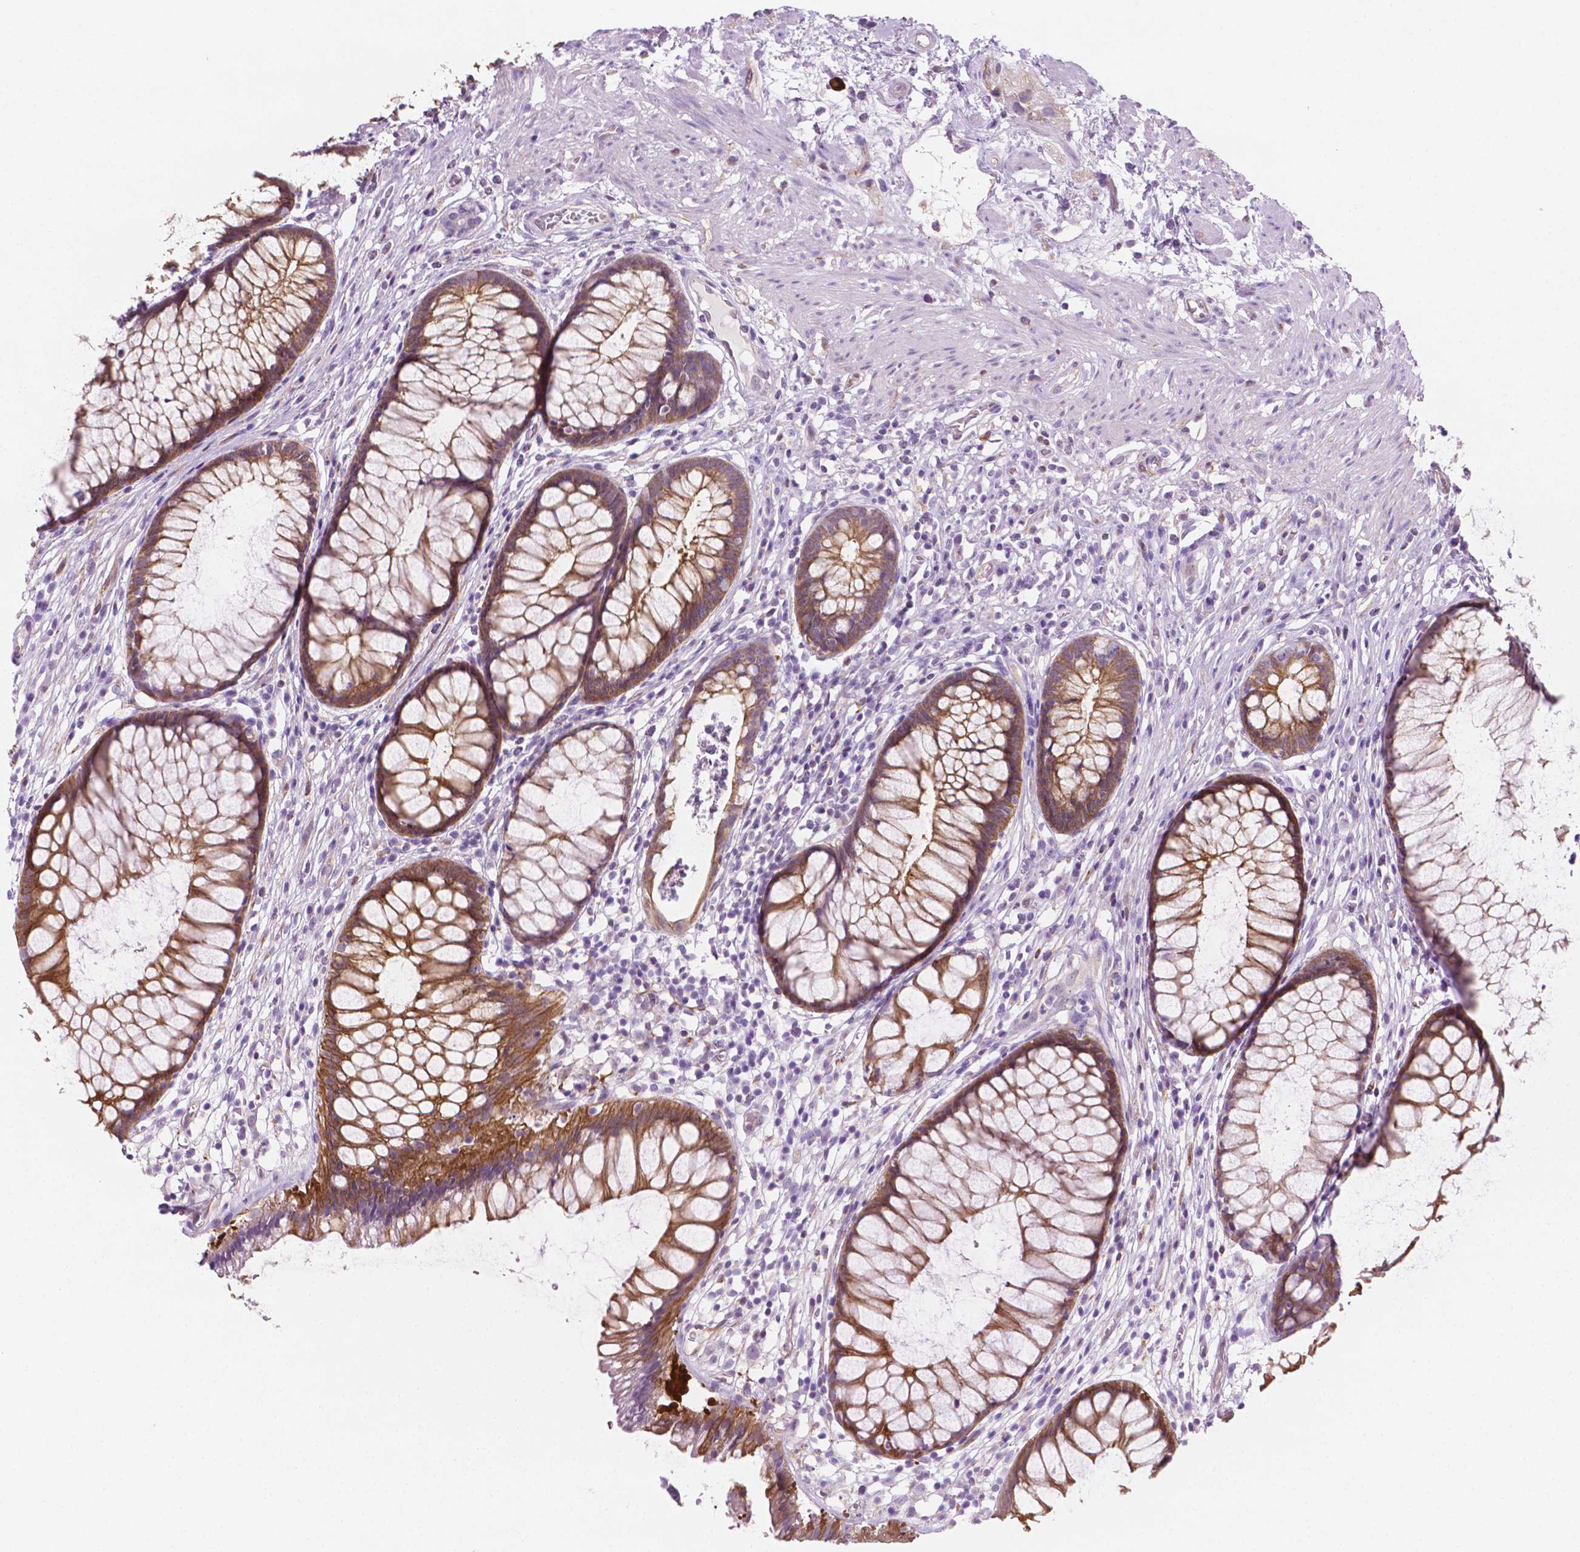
{"staining": {"intensity": "moderate", "quantity": ">75%", "location": "cytoplasmic/membranous"}, "tissue": "rectum", "cell_type": "Glandular cells", "image_type": "normal", "snomed": [{"axis": "morphology", "description": "Normal tissue, NOS"}, {"axis": "topography", "description": "Smooth muscle"}, {"axis": "topography", "description": "Rectum"}], "caption": "Protein positivity by immunohistochemistry displays moderate cytoplasmic/membranous positivity in about >75% of glandular cells in benign rectum. Ihc stains the protein of interest in brown and the nuclei are stained blue.", "gene": "EPPK1", "patient": {"sex": "male", "age": 53}}